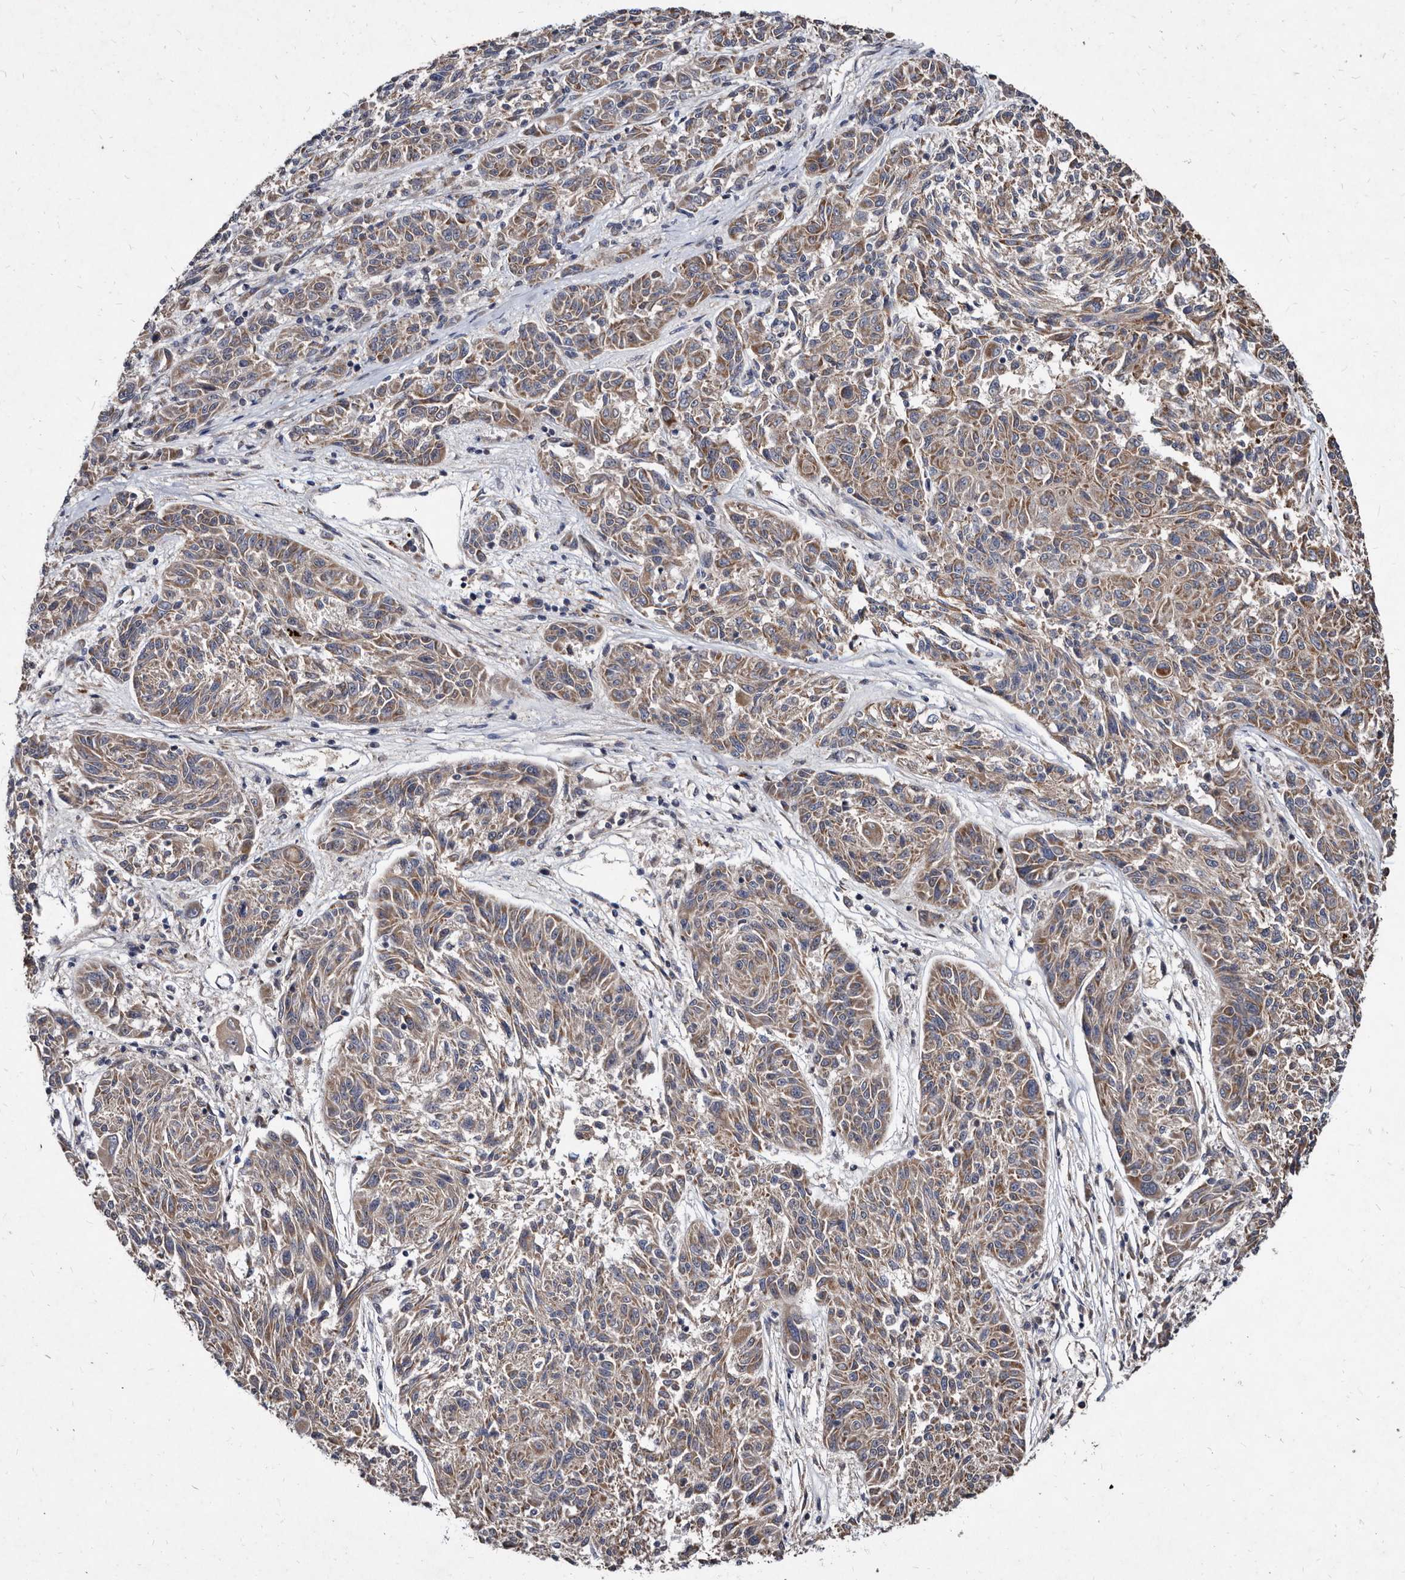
{"staining": {"intensity": "moderate", "quantity": ">75%", "location": "cytoplasmic/membranous"}, "tissue": "melanoma", "cell_type": "Tumor cells", "image_type": "cancer", "snomed": [{"axis": "morphology", "description": "Malignant melanoma, NOS"}, {"axis": "topography", "description": "Skin"}], "caption": "Moderate cytoplasmic/membranous protein staining is seen in about >75% of tumor cells in melanoma.", "gene": "YPEL3", "patient": {"sex": "male", "age": 53}}